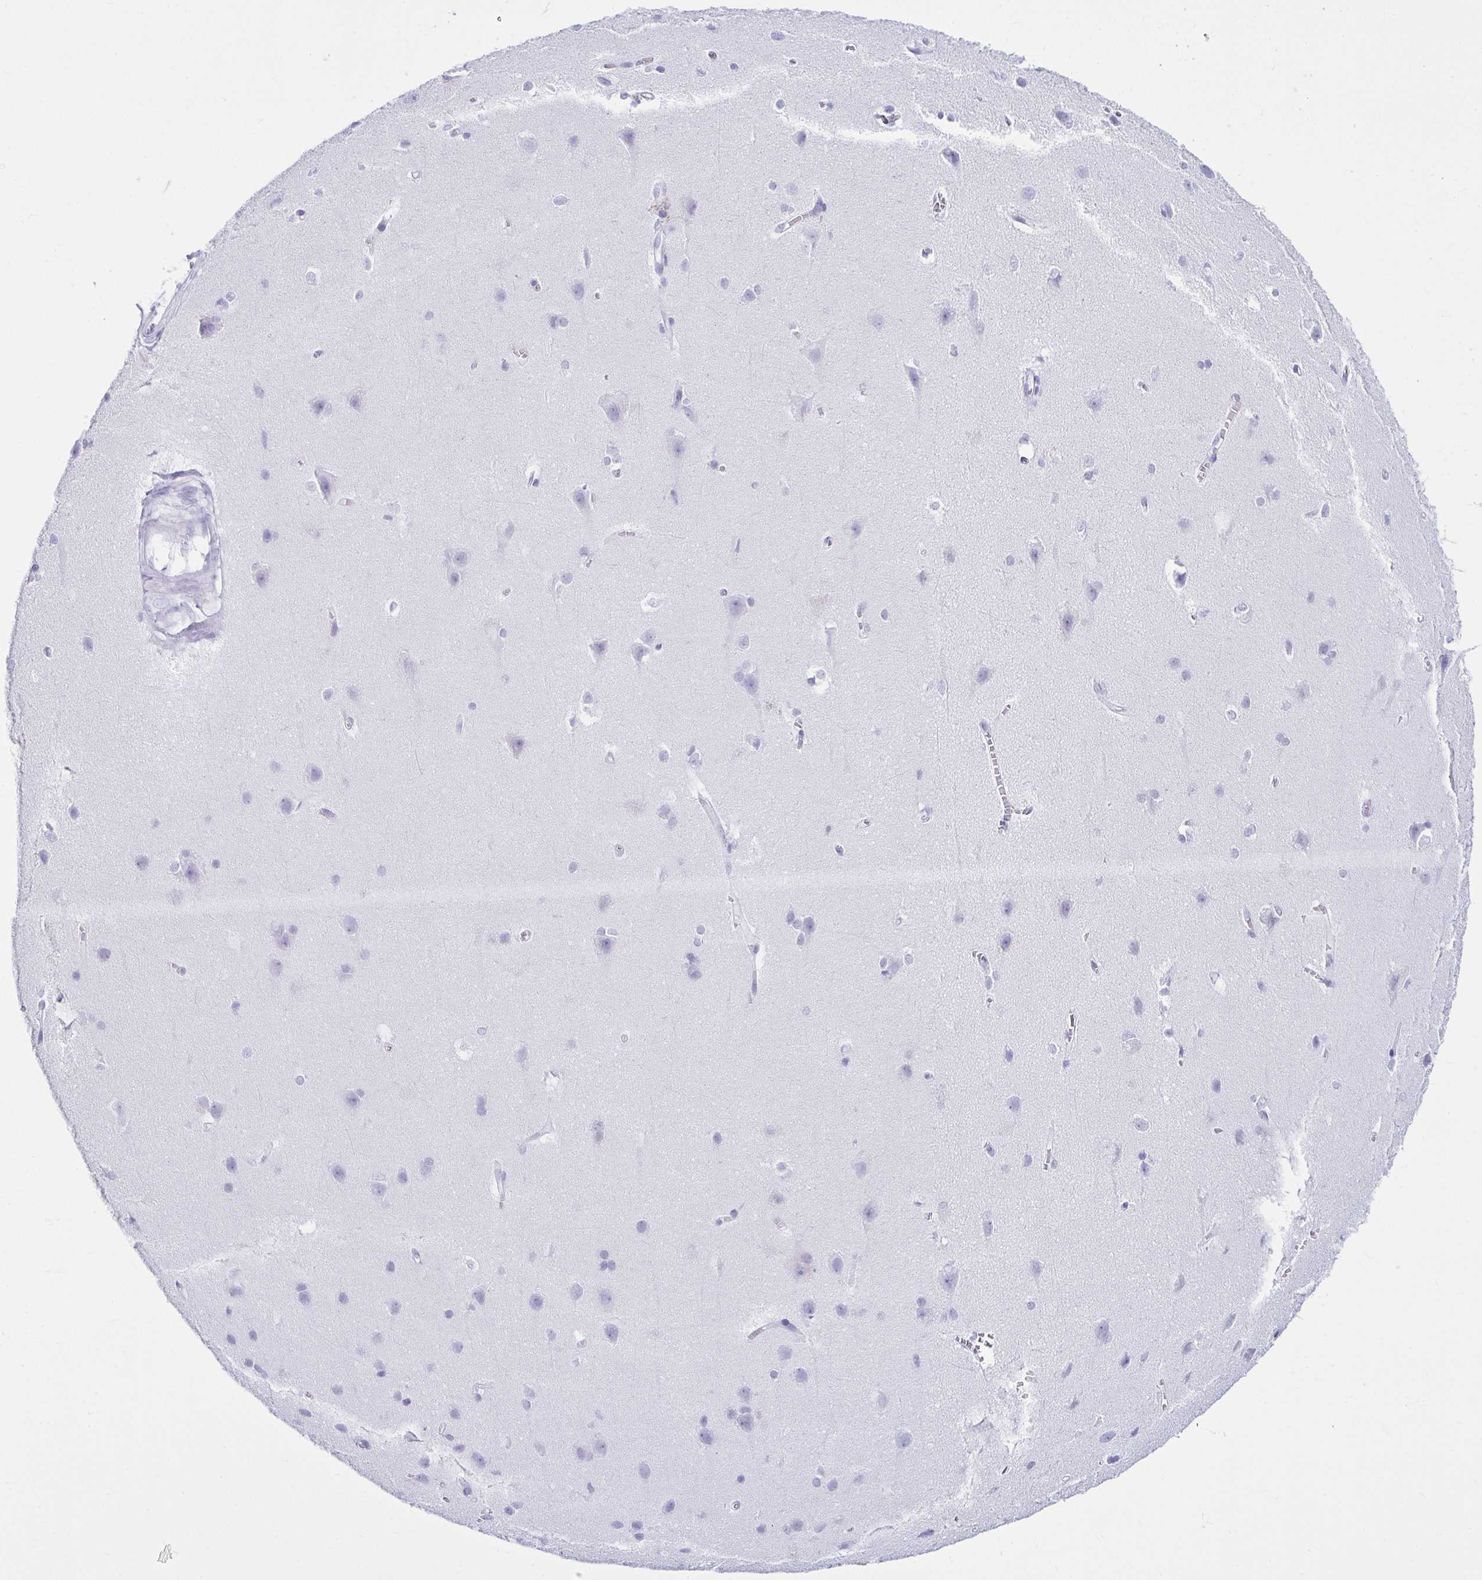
{"staining": {"intensity": "negative", "quantity": "none", "location": "none"}, "tissue": "cerebral cortex", "cell_type": "Endothelial cells", "image_type": "normal", "snomed": [{"axis": "morphology", "description": "Normal tissue, NOS"}, {"axis": "topography", "description": "Cerebral cortex"}], "caption": "The photomicrograph demonstrates no staining of endothelial cells in benign cerebral cortex. (DAB (3,3'-diaminobenzidine) IHC, high magnification).", "gene": "CLGN", "patient": {"sex": "male", "age": 37}}